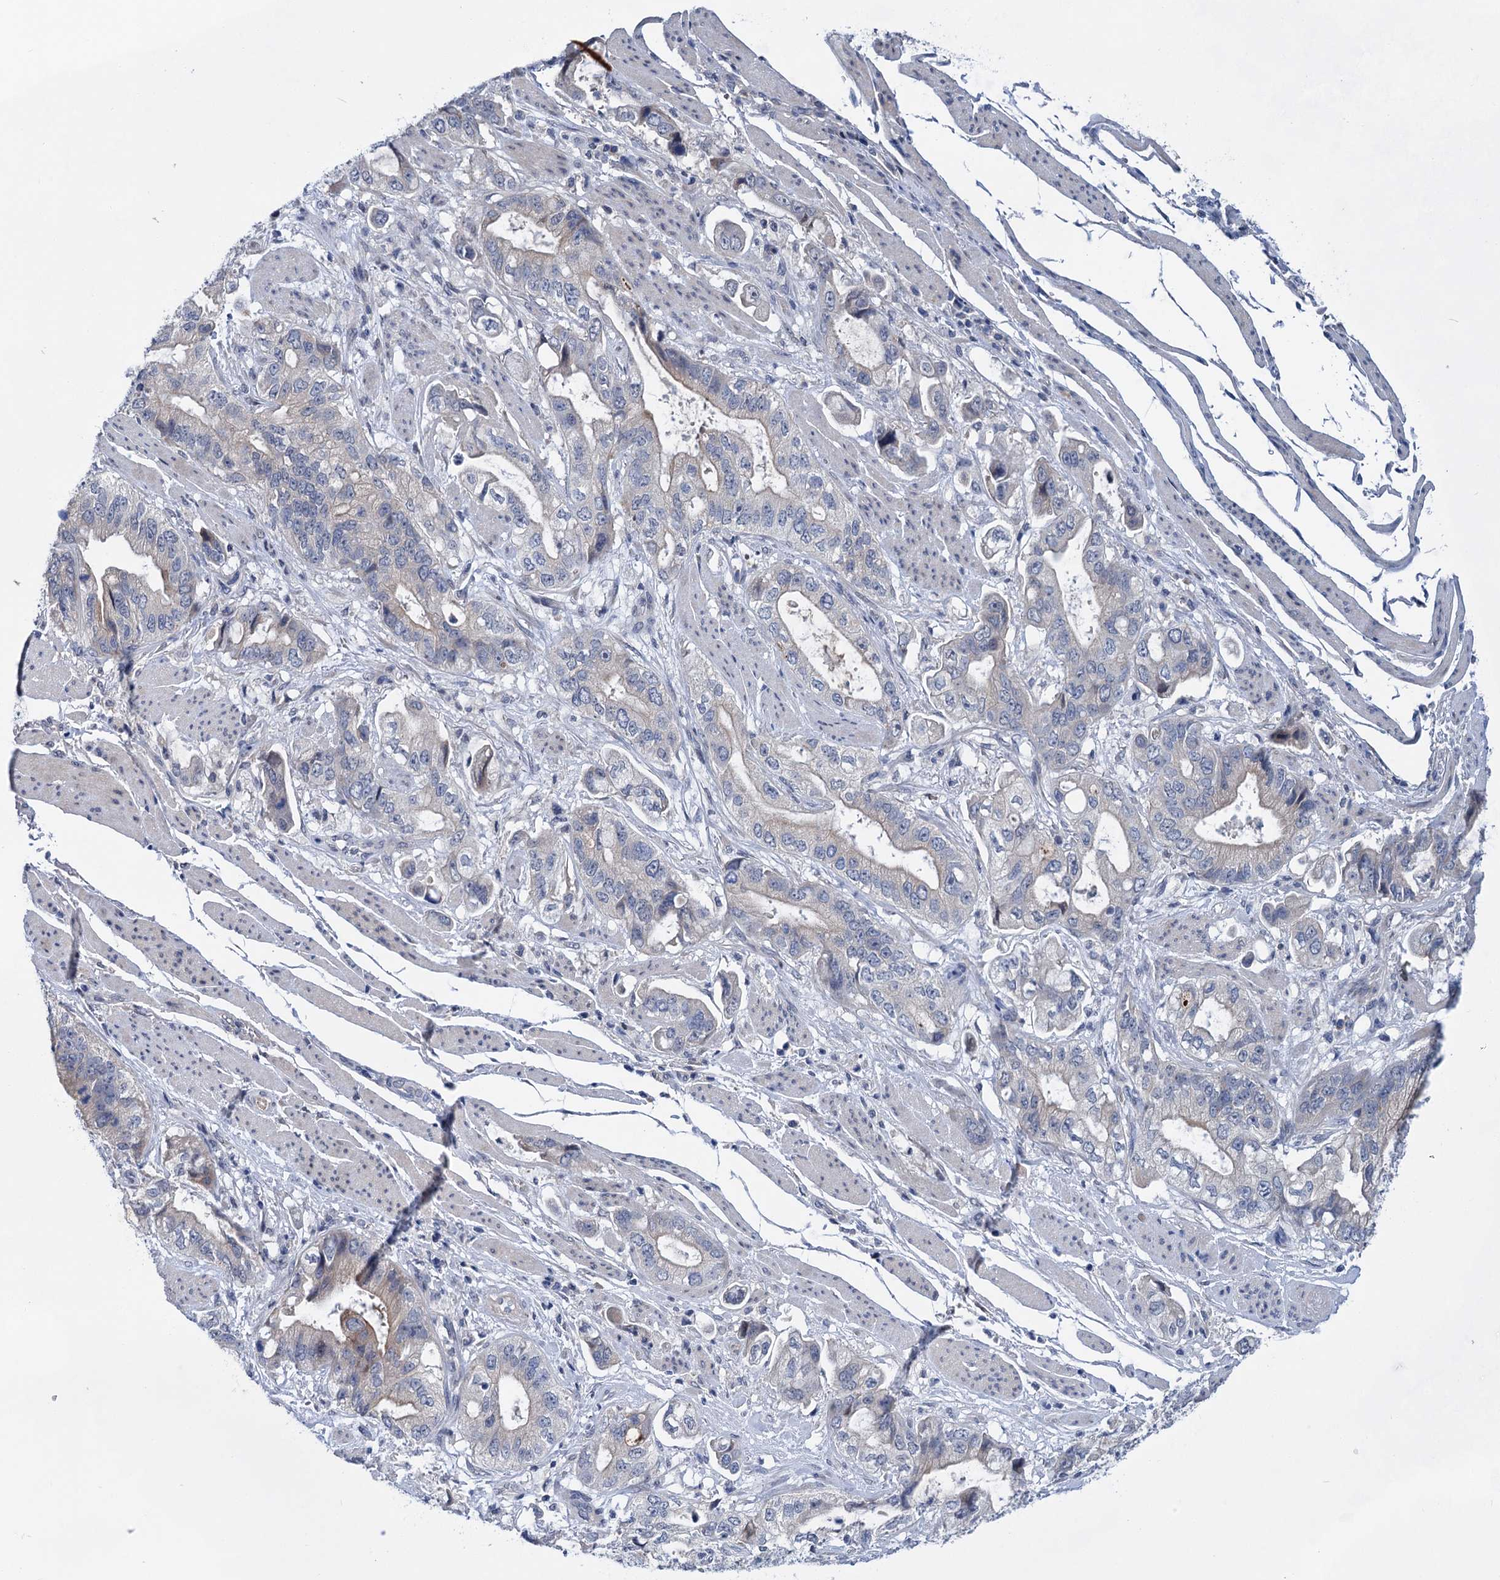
{"staining": {"intensity": "weak", "quantity": "<25%", "location": "cytoplasmic/membranous"}, "tissue": "stomach cancer", "cell_type": "Tumor cells", "image_type": "cancer", "snomed": [{"axis": "morphology", "description": "Adenocarcinoma, NOS"}, {"axis": "topography", "description": "Stomach"}], "caption": "Protein analysis of stomach cancer (adenocarcinoma) exhibits no significant positivity in tumor cells. (Brightfield microscopy of DAB (3,3'-diaminobenzidine) IHC at high magnification).", "gene": "MORN3", "patient": {"sex": "male", "age": 62}}